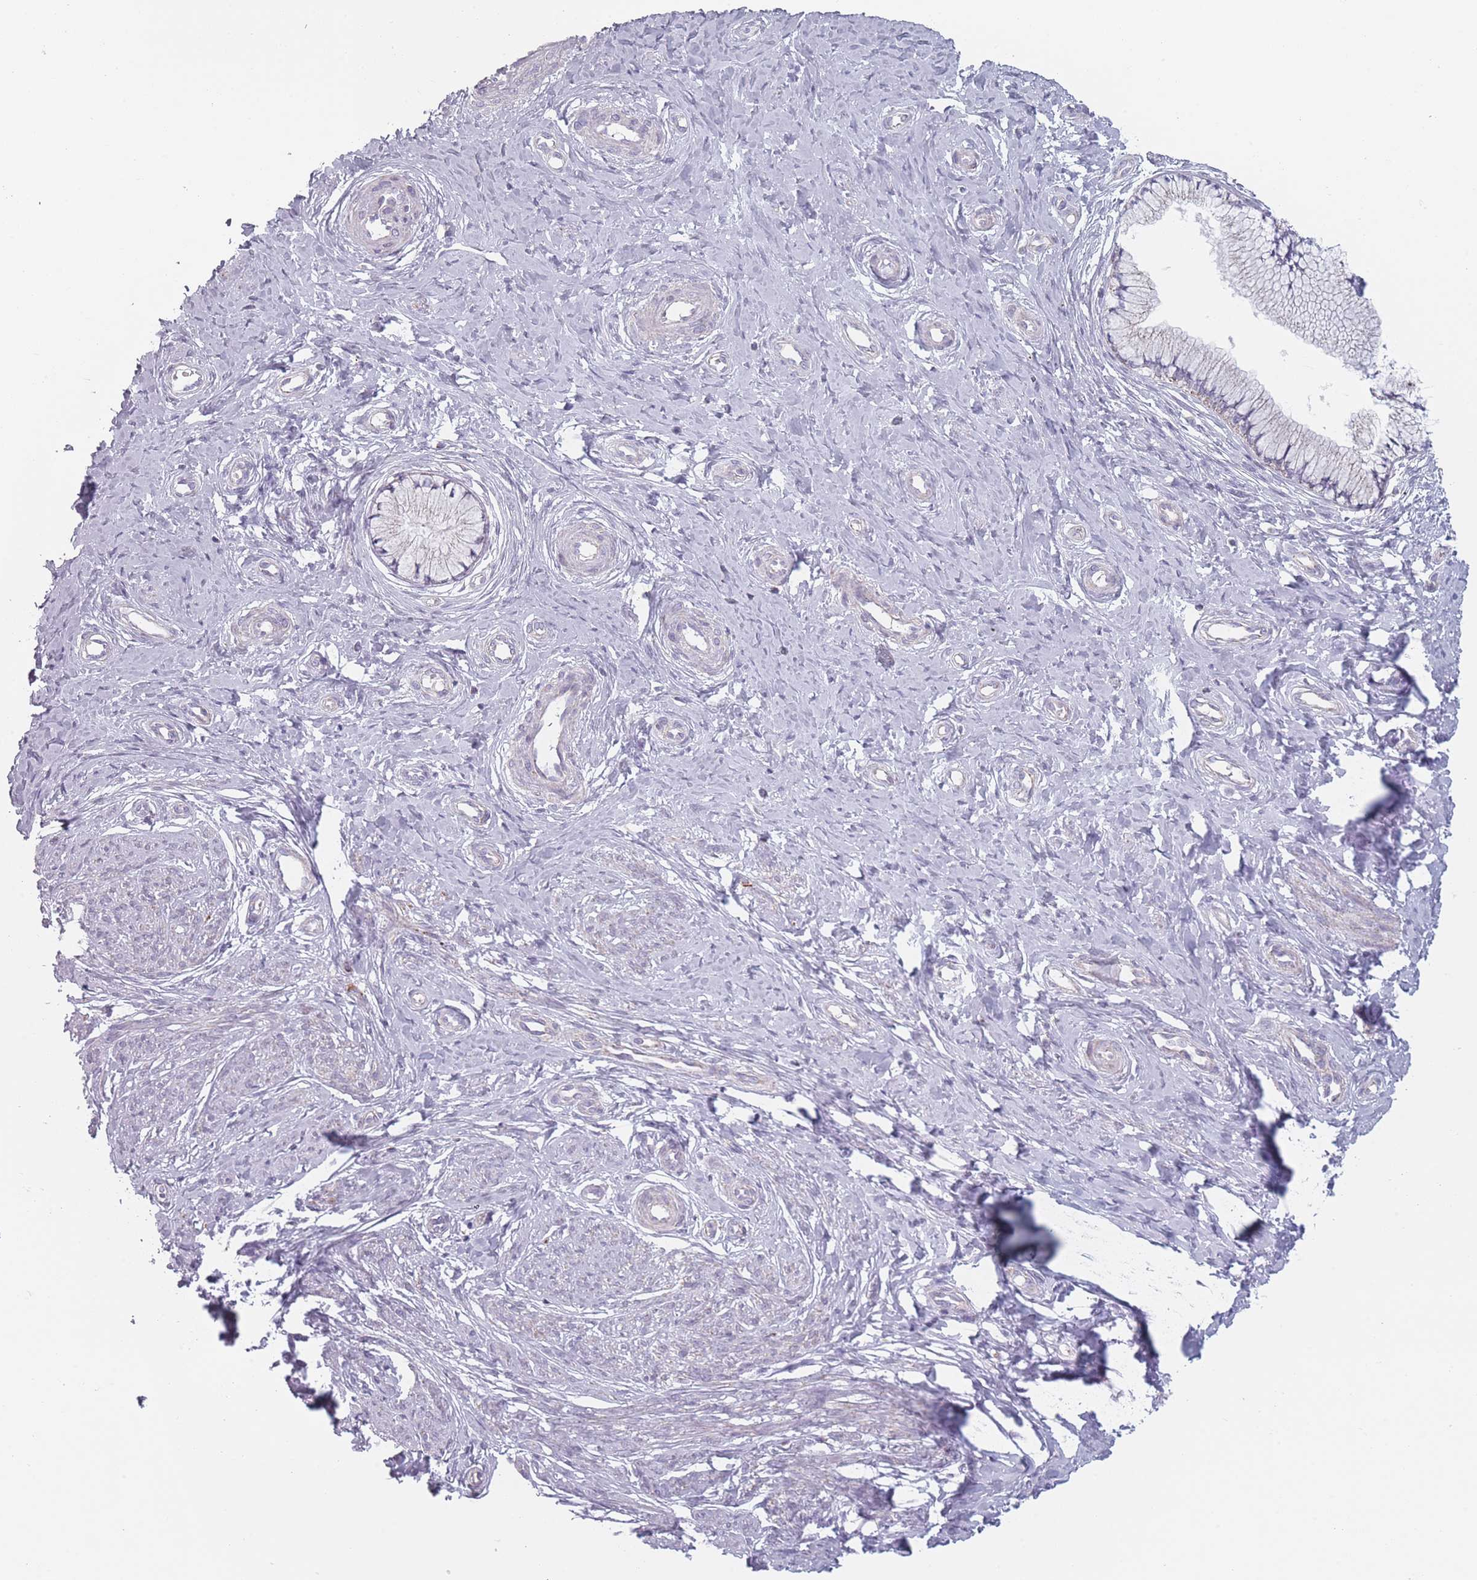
{"staining": {"intensity": "weak", "quantity": "<25%", "location": "cytoplasmic/membranous"}, "tissue": "cervix", "cell_type": "Glandular cells", "image_type": "normal", "snomed": [{"axis": "morphology", "description": "Normal tissue, NOS"}, {"axis": "topography", "description": "Cervix"}], "caption": "Cervix stained for a protein using immunohistochemistry (IHC) reveals no staining glandular cells.", "gene": "DCHS1", "patient": {"sex": "female", "age": 36}}